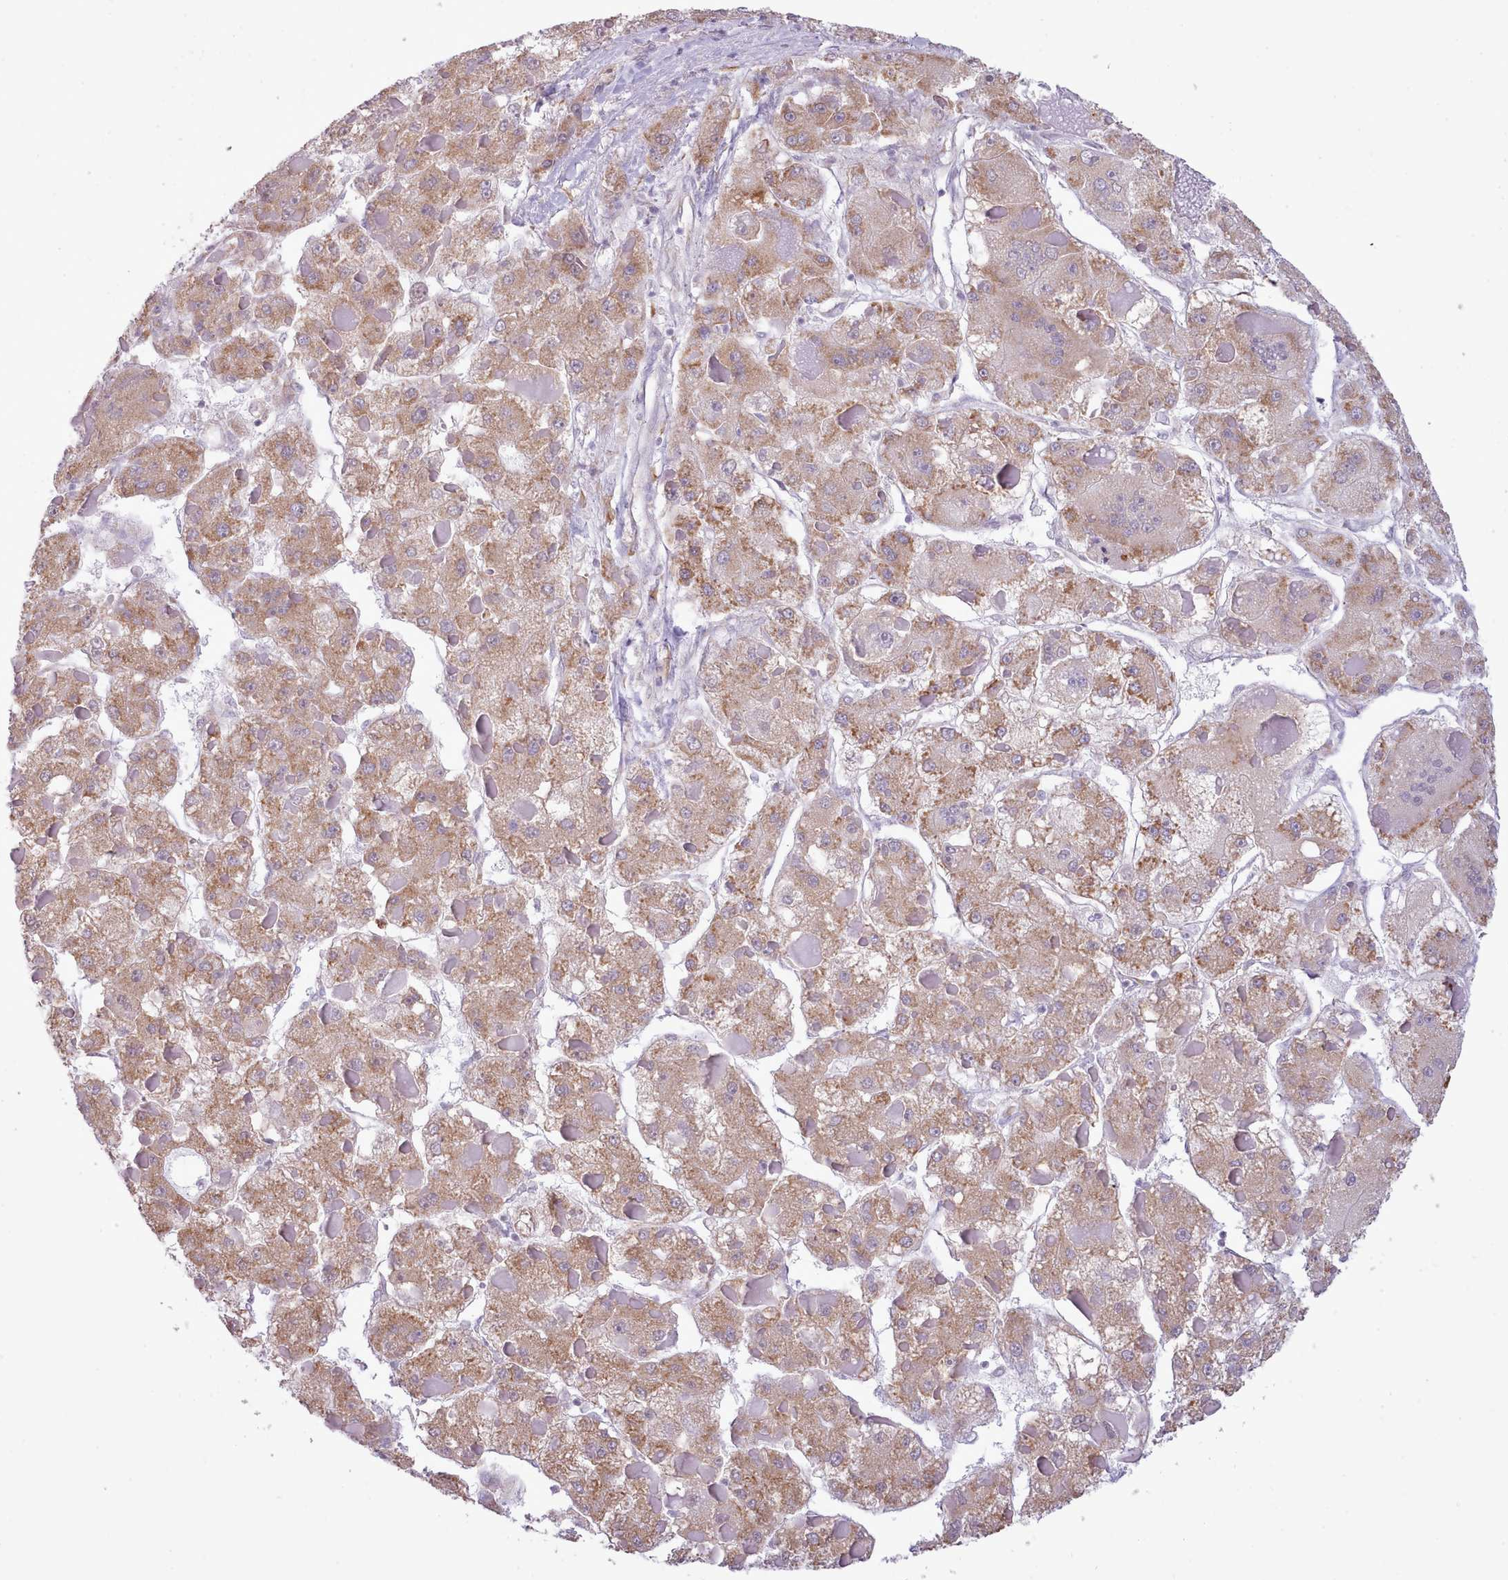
{"staining": {"intensity": "moderate", "quantity": ">75%", "location": "cytoplasmic/membranous"}, "tissue": "liver cancer", "cell_type": "Tumor cells", "image_type": "cancer", "snomed": [{"axis": "morphology", "description": "Carcinoma, Hepatocellular, NOS"}, {"axis": "topography", "description": "Liver"}], "caption": "Liver cancer (hepatocellular carcinoma) stained with DAB IHC displays medium levels of moderate cytoplasmic/membranous staining in approximately >75% of tumor cells.", "gene": "SEC61B", "patient": {"sex": "female", "age": 73}}